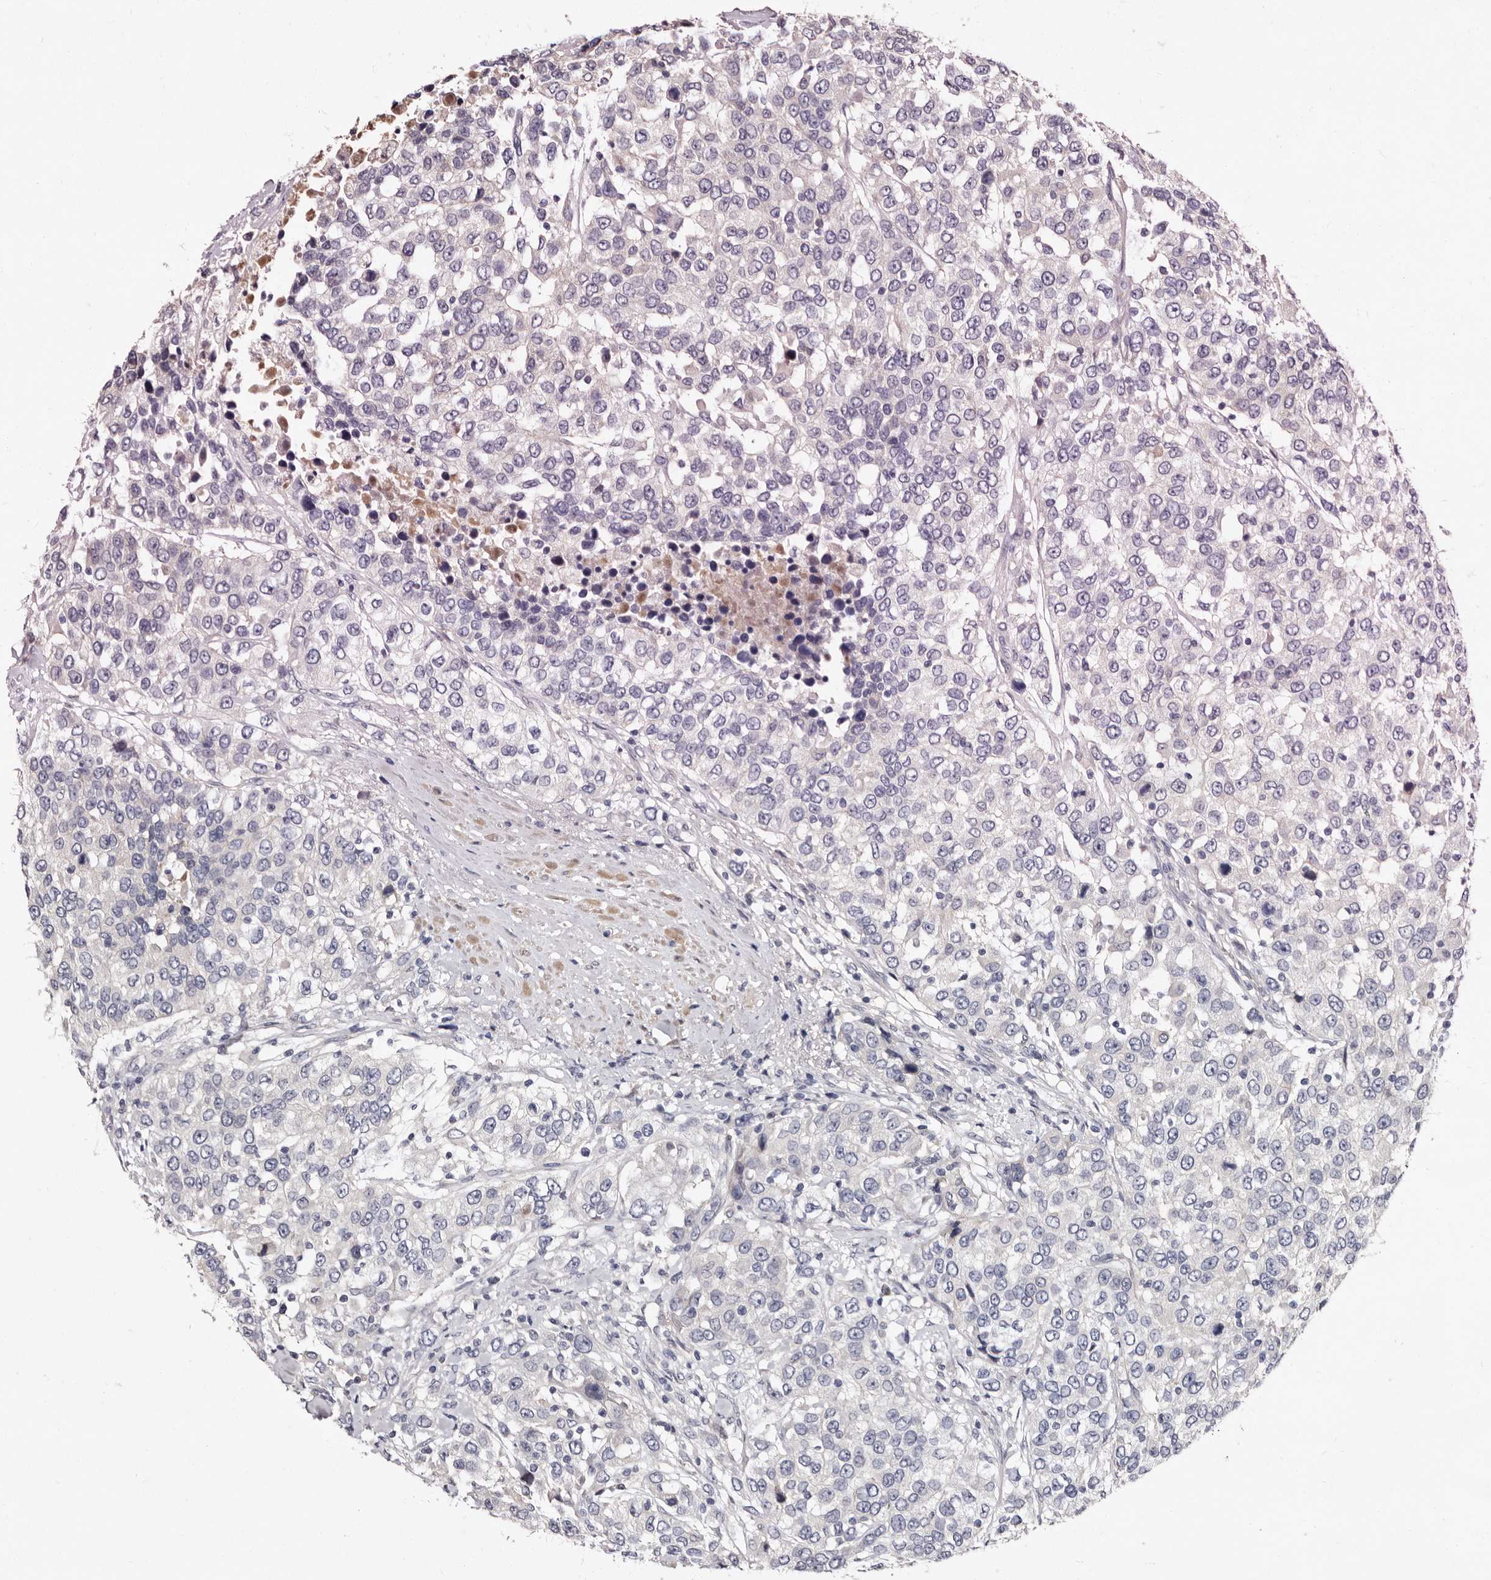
{"staining": {"intensity": "negative", "quantity": "none", "location": "none"}, "tissue": "urothelial cancer", "cell_type": "Tumor cells", "image_type": "cancer", "snomed": [{"axis": "morphology", "description": "Urothelial carcinoma, High grade"}, {"axis": "topography", "description": "Urinary bladder"}], "caption": "Tumor cells show no significant protein positivity in urothelial carcinoma (high-grade).", "gene": "LANCL2", "patient": {"sex": "female", "age": 80}}